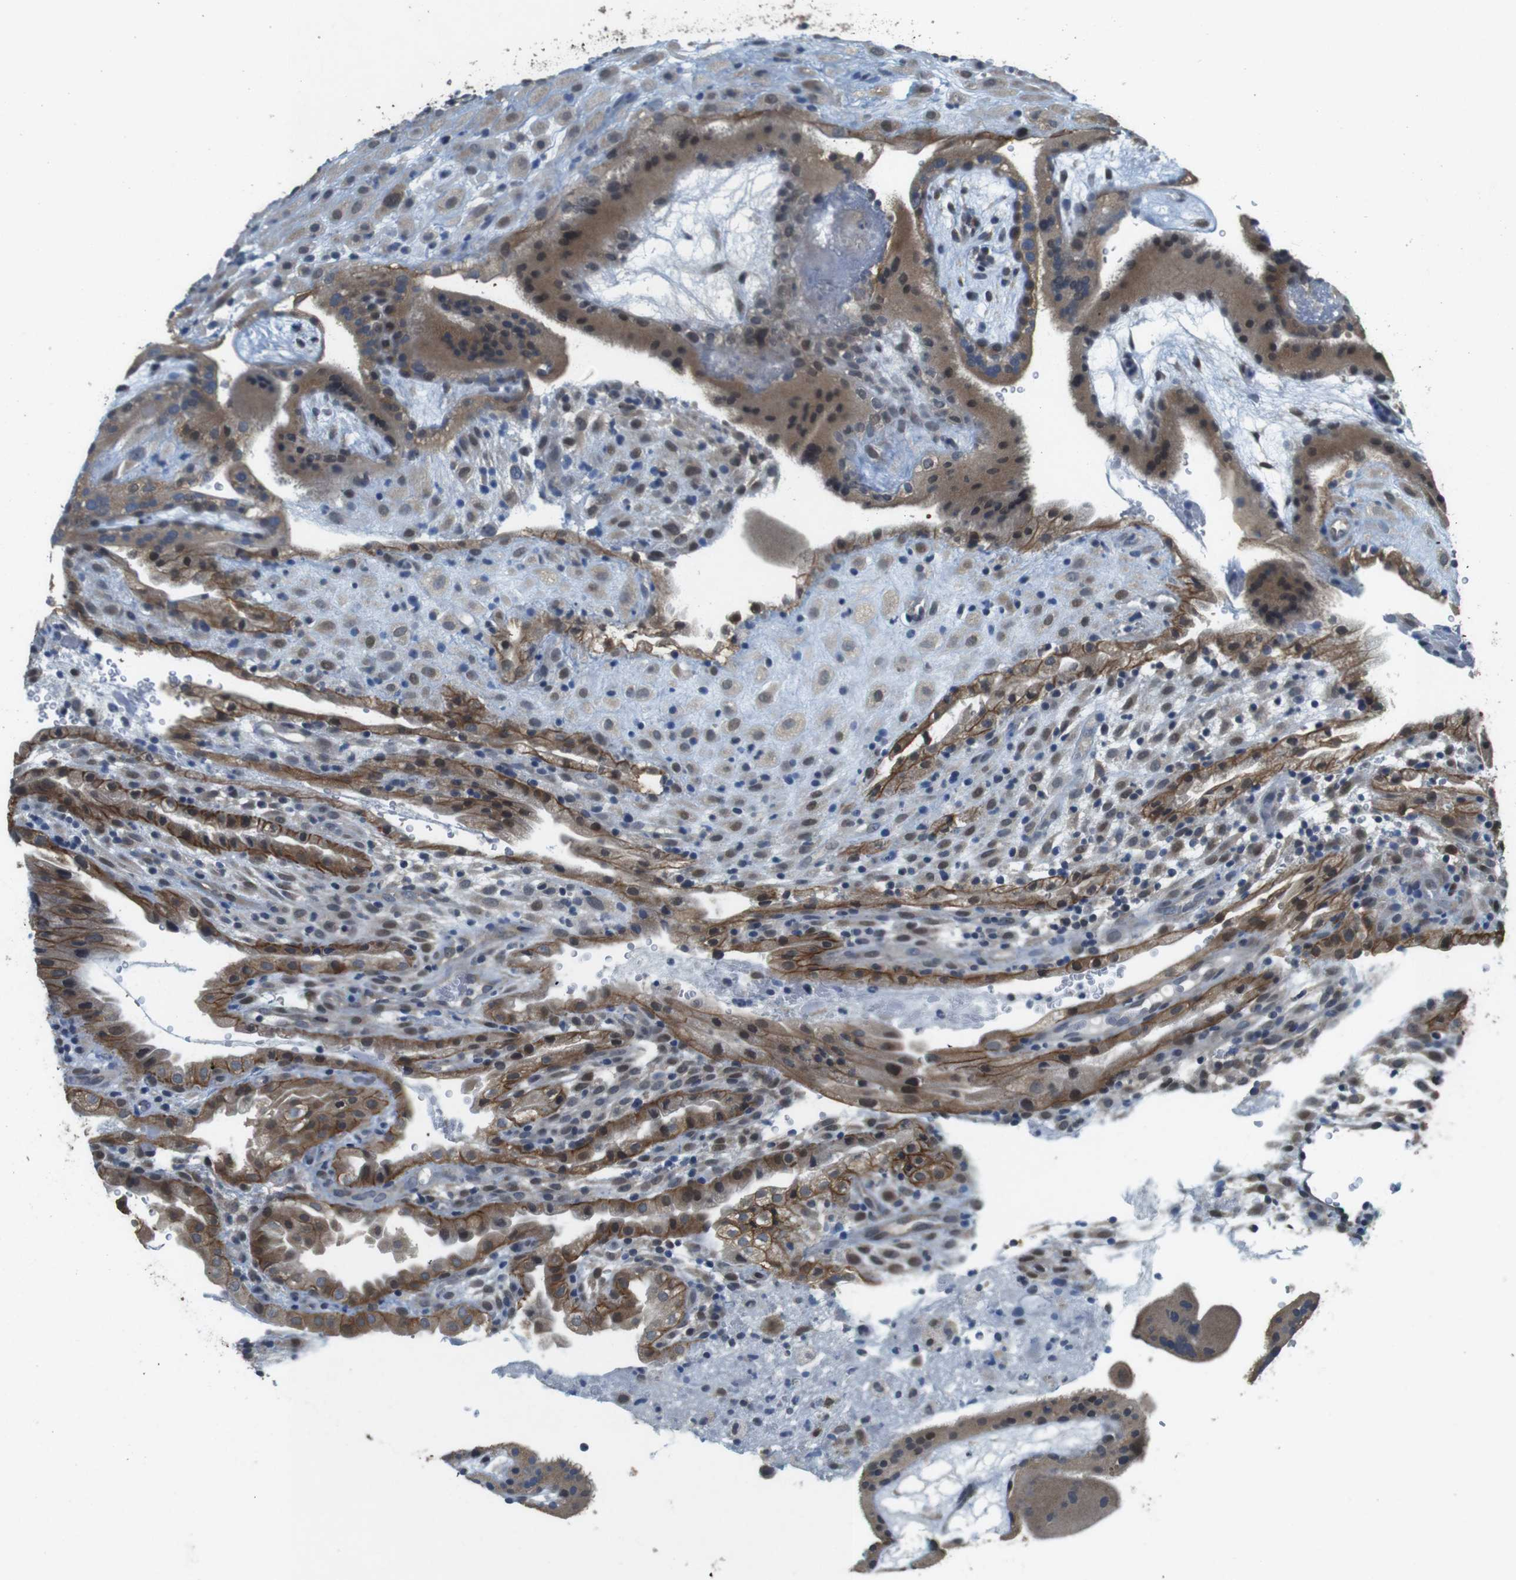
{"staining": {"intensity": "weak", "quantity": "25%-75%", "location": "cytoplasmic/membranous"}, "tissue": "placenta", "cell_type": "Decidual cells", "image_type": "normal", "snomed": [{"axis": "morphology", "description": "Normal tissue, NOS"}, {"axis": "topography", "description": "Placenta"}], "caption": "High-power microscopy captured an IHC micrograph of normal placenta, revealing weak cytoplasmic/membranous staining in approximately 25%-75% of decidual cells.", "gene": "CLDN7", "patient": {"sex": "female", "age": 19}}